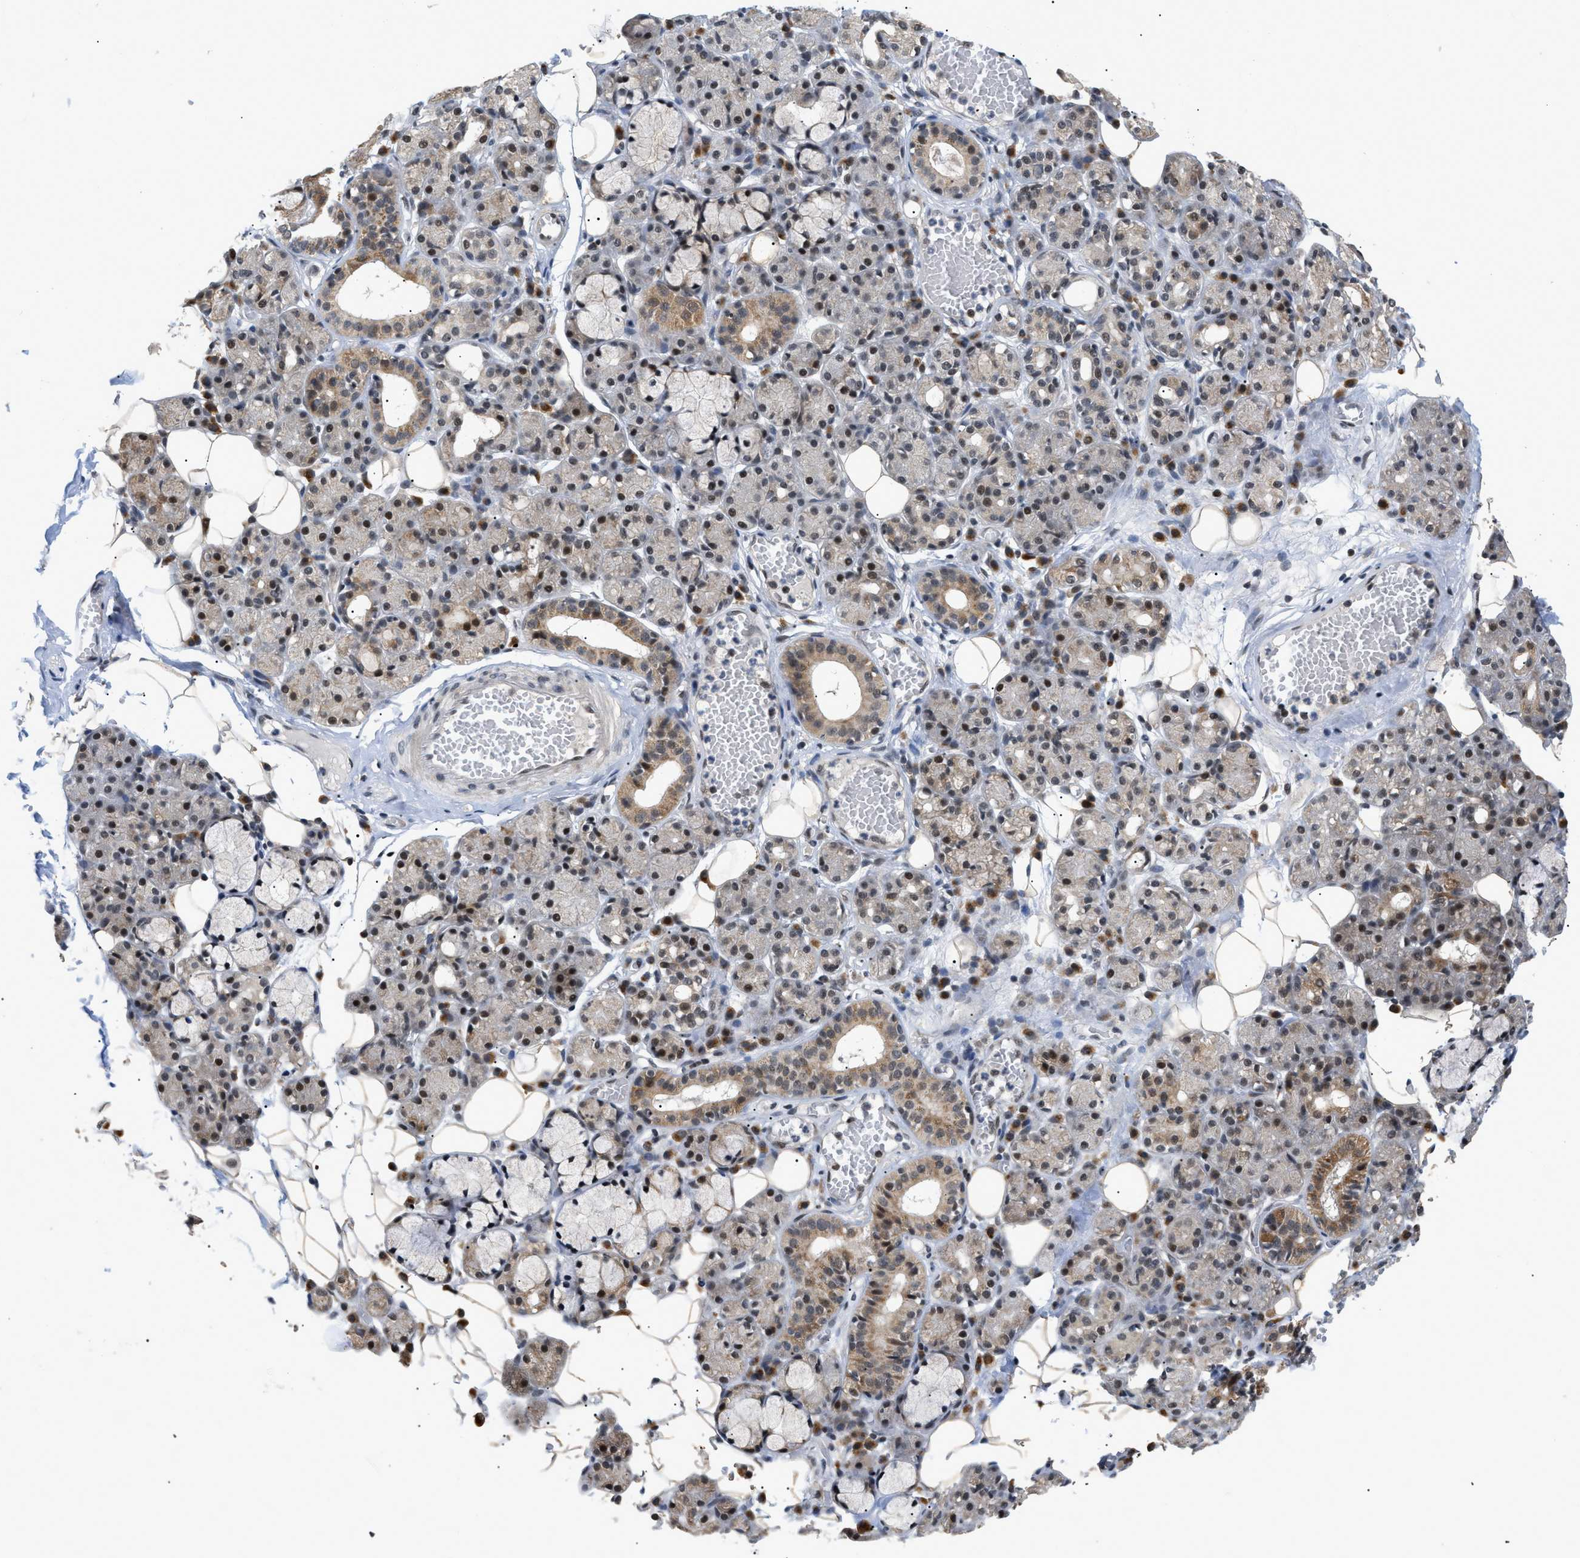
{"staining": {"intensity": "moderate", "quantity": "25%-75%", "location": "cytoplasmic/membranous,nuclear"}, "tissue": "salivary gland", "cell_type": "Glandular cells", "image_type": "normal", "snomed": [{"axis": "morphology", "description": "Normal tissue, NOS"}, {"axis": "topography", "description": "Salivary gland"}], "caption": "IHC (DAB) staining of normal salivary gland shows moderate cytoplasmic/membranous,nuclear protein positivity in about 25%-75% of glandular cells.", "gene": "ZBTB11", "patient": {"sex": "male", "age": 63}}